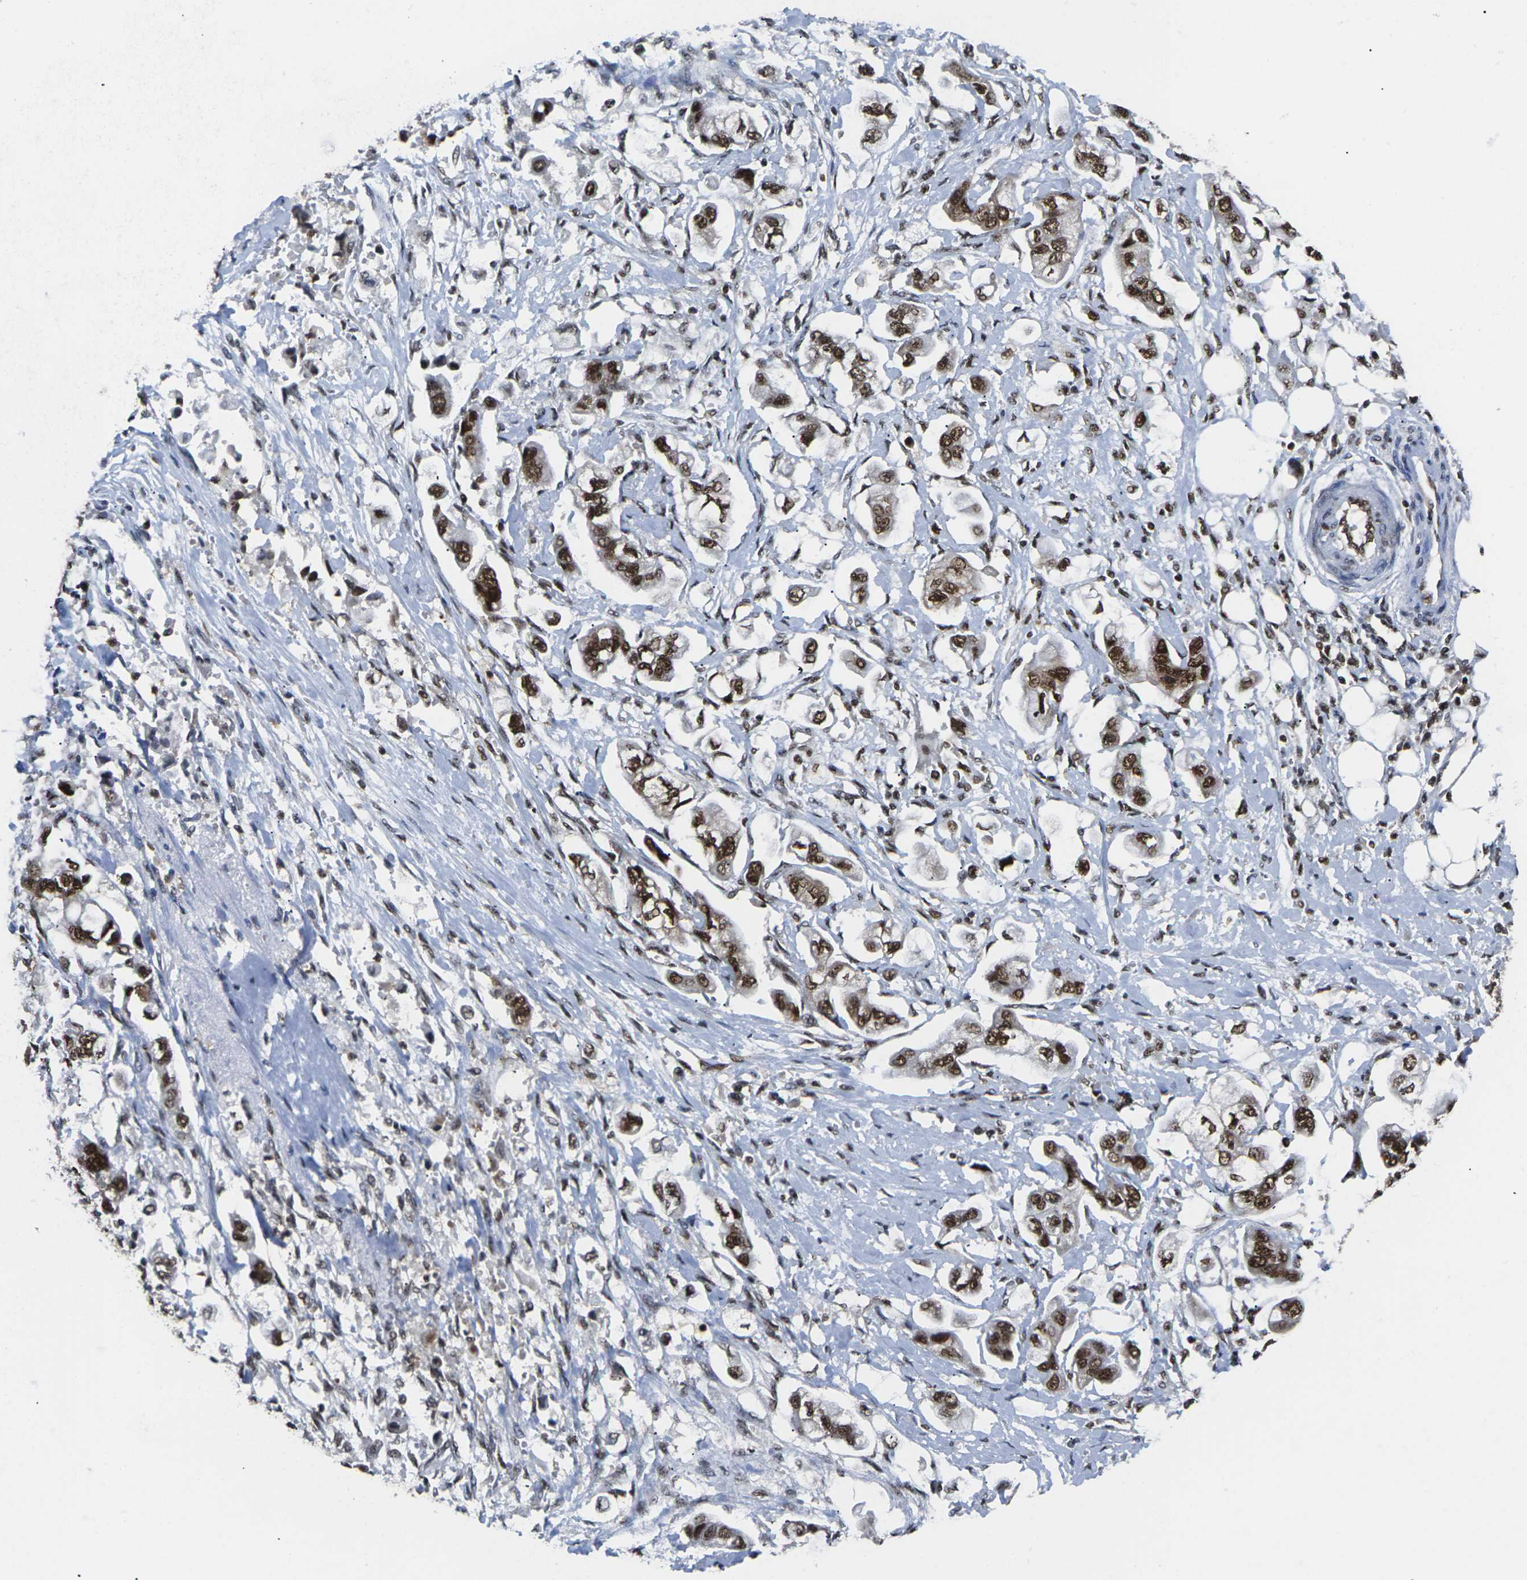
{"staining": {"intensity": "strong", "quantity": ">75%", "location": "nuclear"}, "tissue": "stomach cancer", "cell_type": "Tumor cells", "image_type": "cancer", "snomed": [{"axis": "morphology", "description": "Adenocarcinoma, NOS"}, {"axis": "topography", "description": "Stomach"}], "caption": "Immunohistochemical staining of human stomach cancer displays high levels of strong nuclear staining in about >75% of tumor cells.", "gene": "MAGOH", "patient": {"sex": "male", "age": 62}}